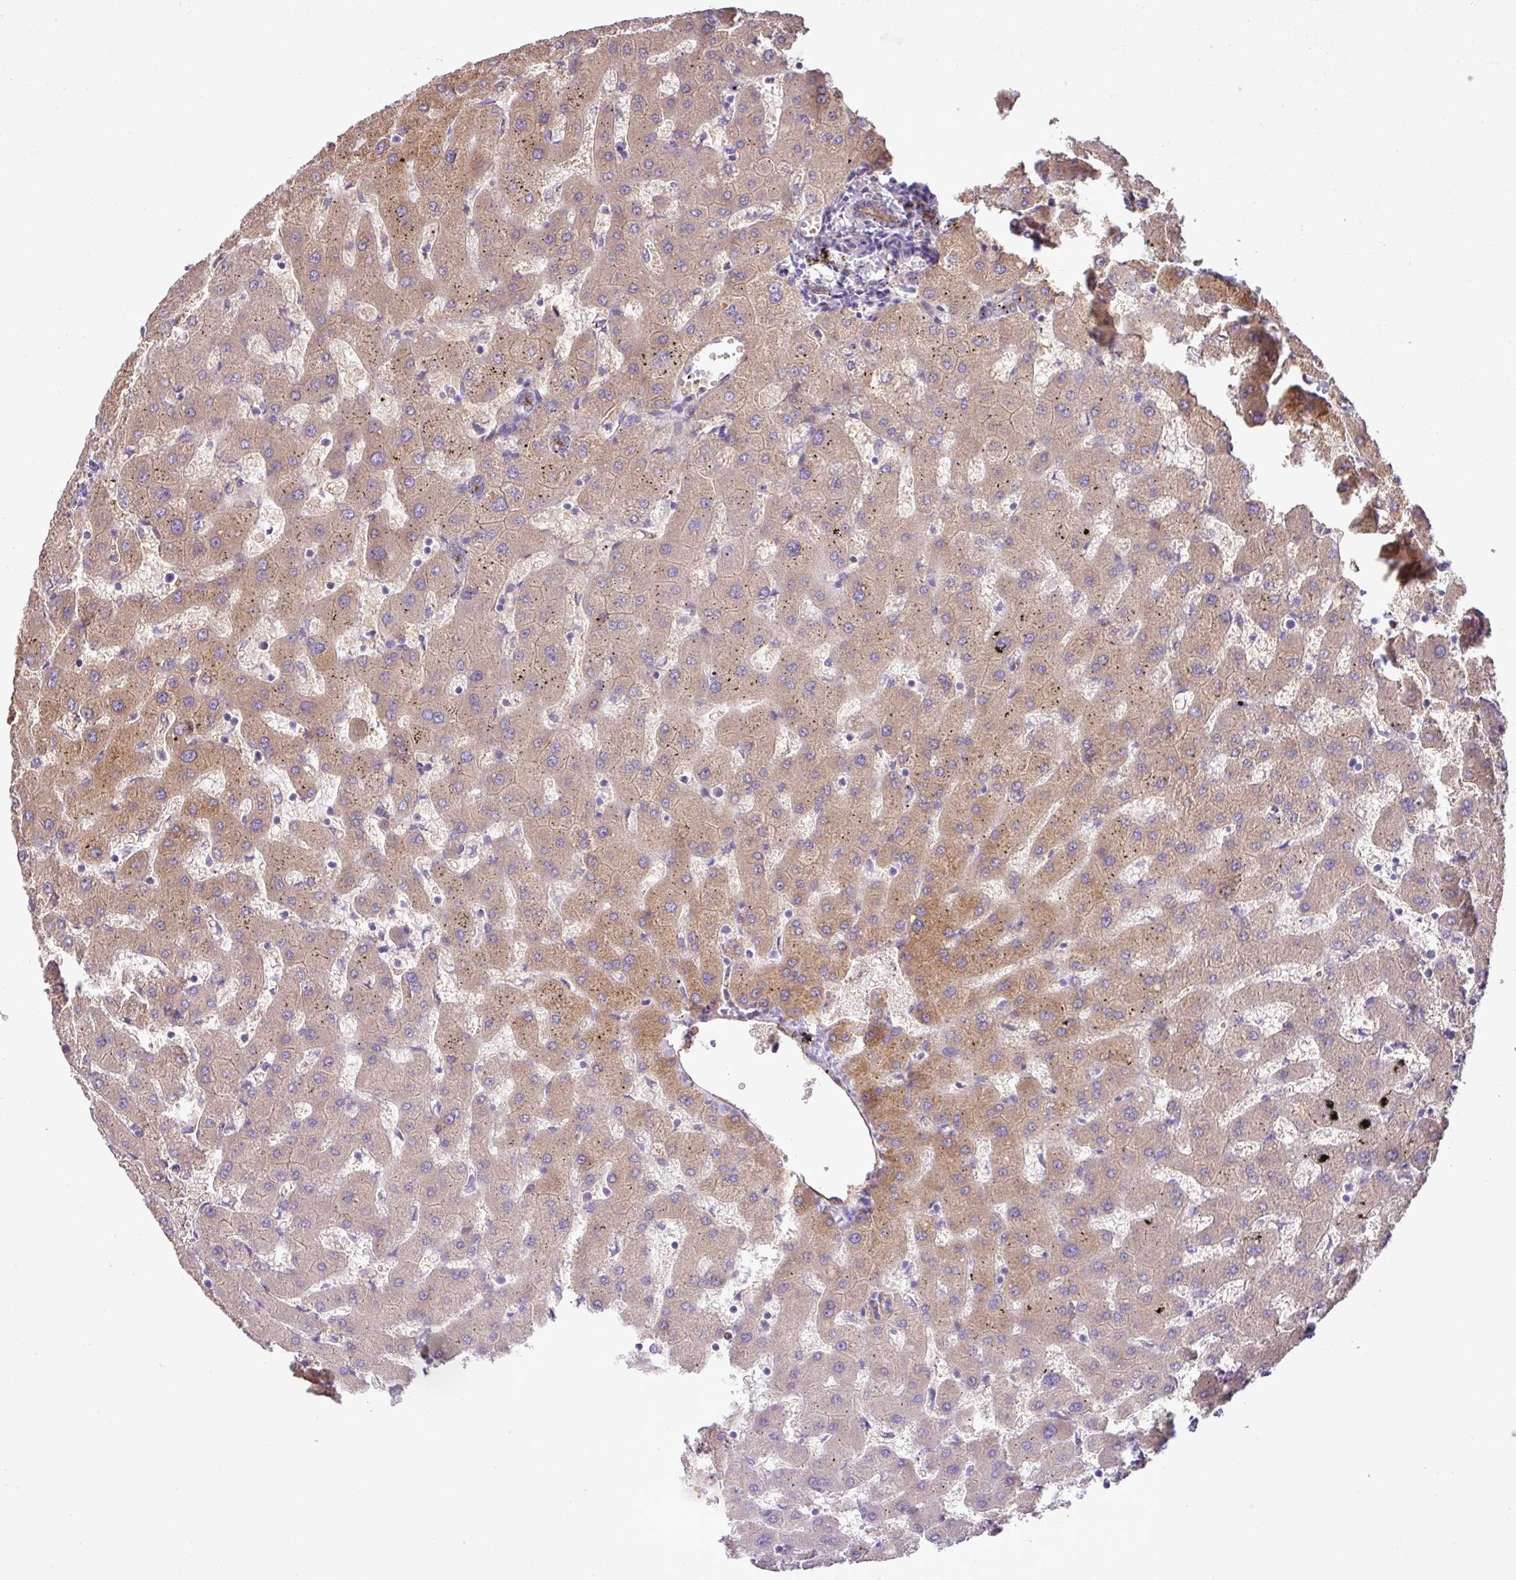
{"staining": {"intensity": "weak", "quantity": ">75%", "location": "cytoplasmic/membranous"}, "tissue": "liver", "cell_type": "Cholangiocytes", "image_type": "normal", "snomed": [{"axis": "morphology", "description": "Normal tissue, NOS"}, {"axis": "topography", "description": "Liver"}], "caption": "Protein expression analysis of unremarkable human liver reveals weak cytoplasmic/membranous staining in approximately >75% of cholangiocytes. The protein of interest is stained brown, and the nuclei are stained in blue (DAB (3,3'-diaminobenzidine) IHC with brightfield microscopy, high magnification).", "gene": "LRRC53", "patient": {"sex": "female", "age": 63}}